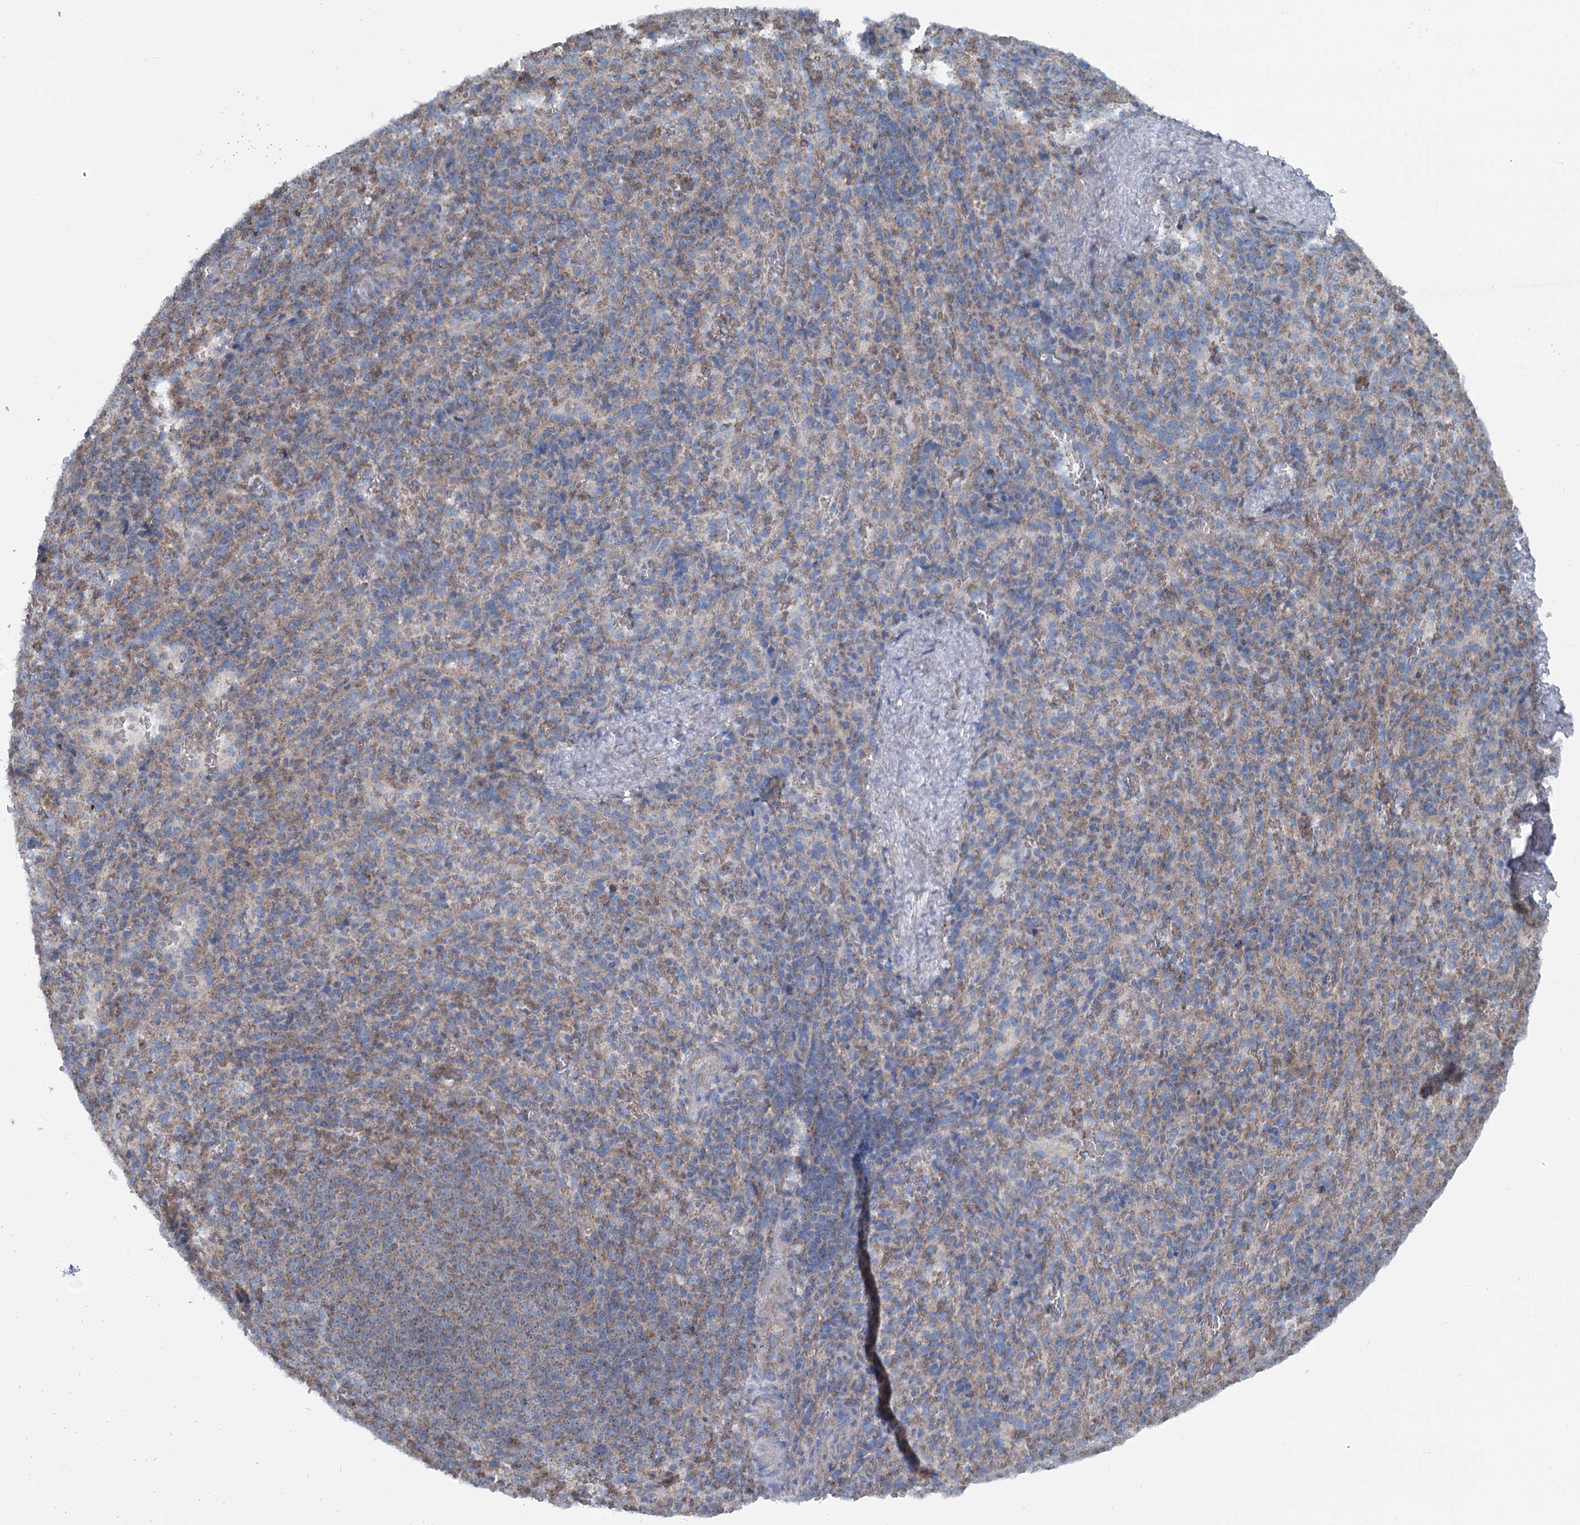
{"staining": {"intensity": "moderate", "quantity": "25%-75%", "location": "cytoplasmic/membranous"}, "tissue": "spleen", "cell_type": "Cells in red pulp", "image_type": "normal", "snomed": [{"axis": "morphology", "description": "Normal tissue, NOS"}, {"axis": "topography", "description": "Spleen"}], "caption": "Protein expression analysis of benign spleen reveals moderate cytoplasmic/membranous positivity in about 25%-75% of cells in red pulp. The staining was performed using DAB to visualize the protein expression in brown, while the nuclei were stained in blue with hematoxylin (Magnification: 20x).", "gene": "MARK2", "patient": {"sex": "female", "age": 21}}